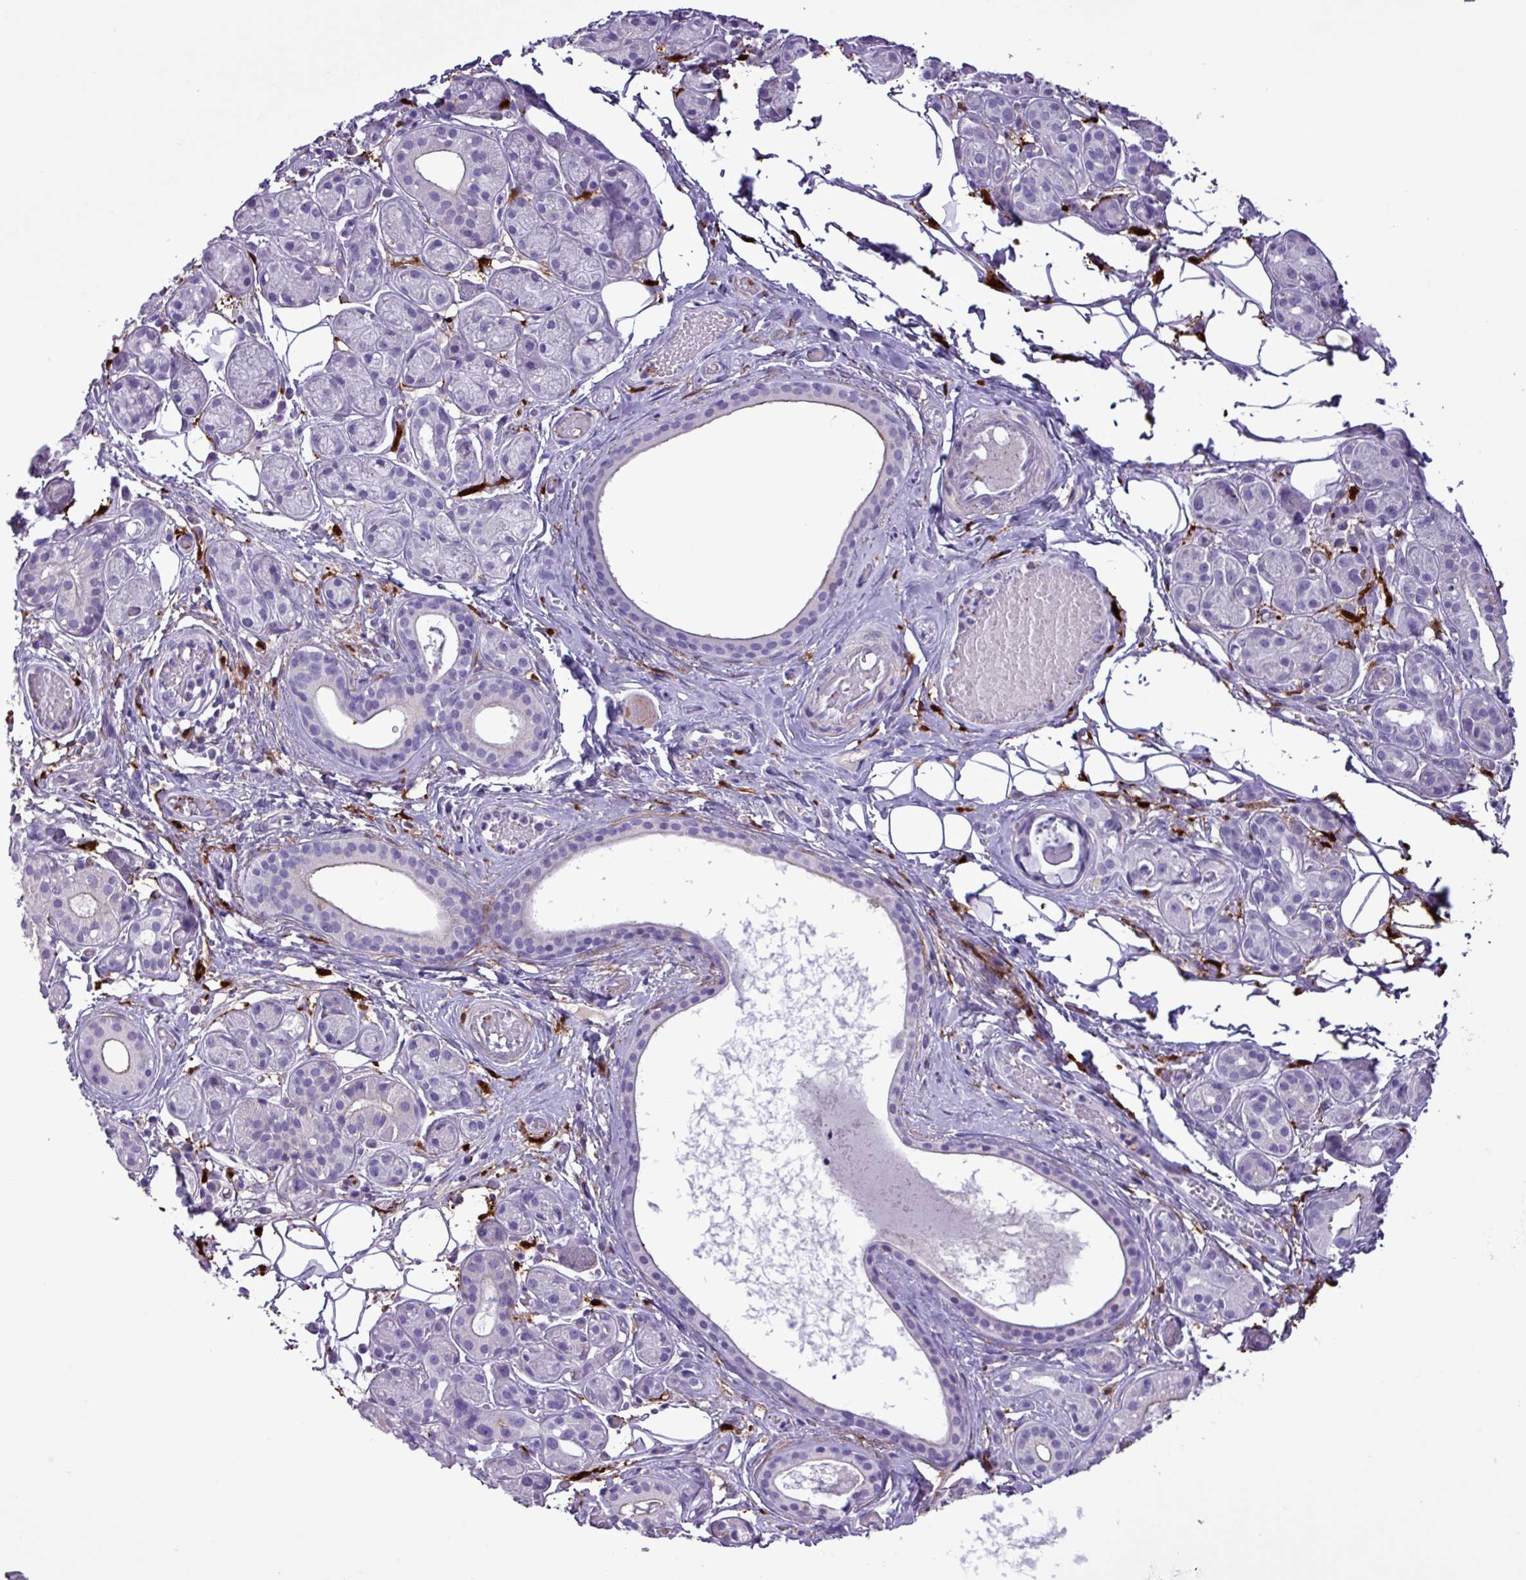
{"staining": {"intensity": "negative", "quantity": "none", "location": "none"}, "tissue": "salivary gland", "cell_type": "Glandular cells", "image_type": "normal", "snomed": [{"axis": "morphology", "description": "Normal tissue, NOS"}, {"axis": "topography", "description": "Salivary gland"}], "caption": "Glandular cells show no significant protein positivity in unremarkable salivary gland. Nuclei are stained in blue.", "gene": "TMEM200C", "patient": {"sex": "male", "age": 82}}